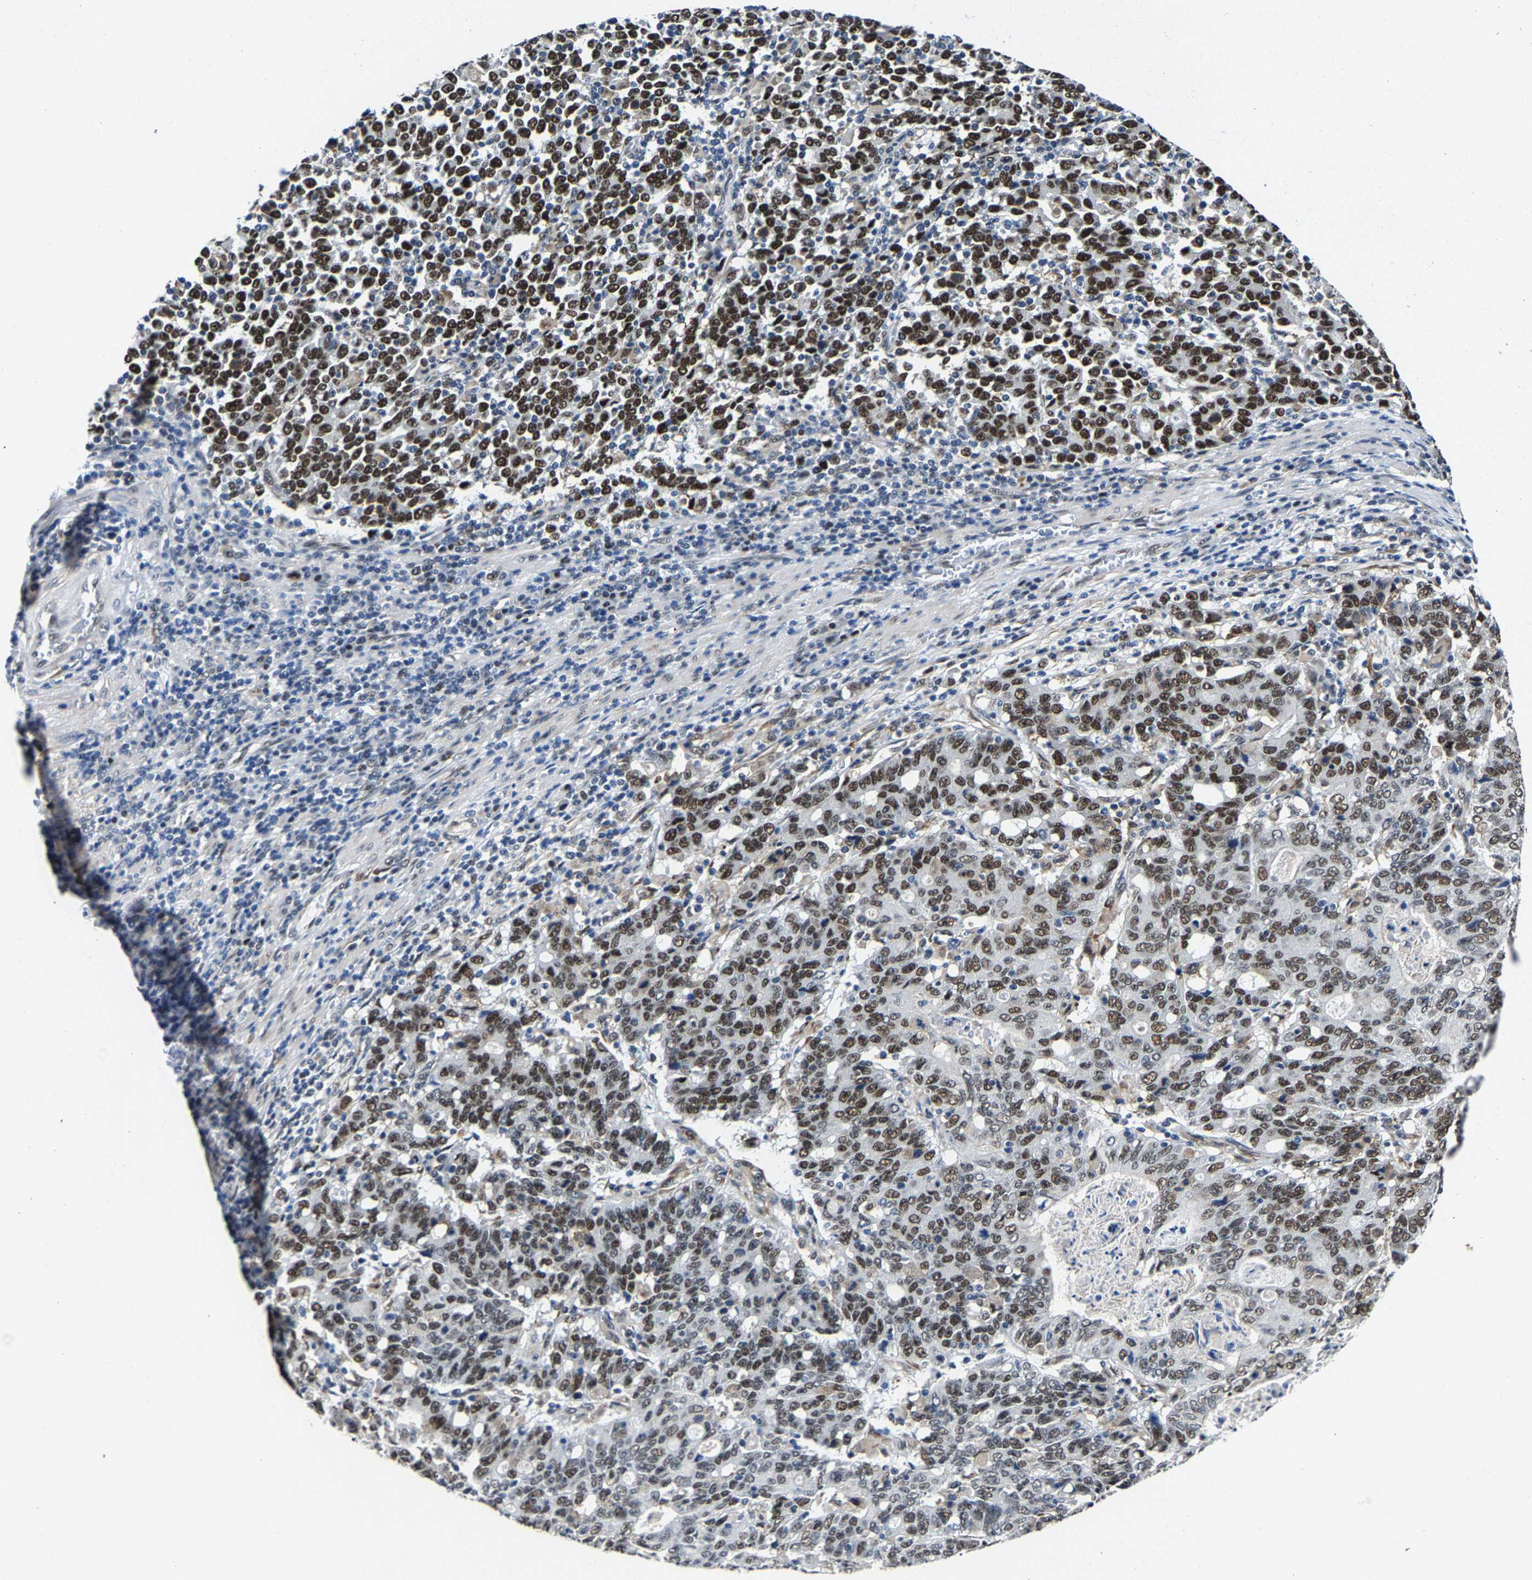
{"staining": {"intensity": "strong", "quantity": "25%-75%", "location": "nuclear"}, "tissue": "stomach cancer", "cell_type": "Tumor cells", "image_type": "cancer", "snomed": [{"axis": "morphology", "description": "Adenocarcinoma, NOS"}, {"axis": "topography", "description": "Stomach, upper"}], "caption": "Stomach cancer stained with DAB immunohistochemistry (IHC) shows high levels of strong nuclear expression in approximately 25%-75% of tumor cells.", "gene": "METTL1", "patient": {"sex": "male", "age": 69}}